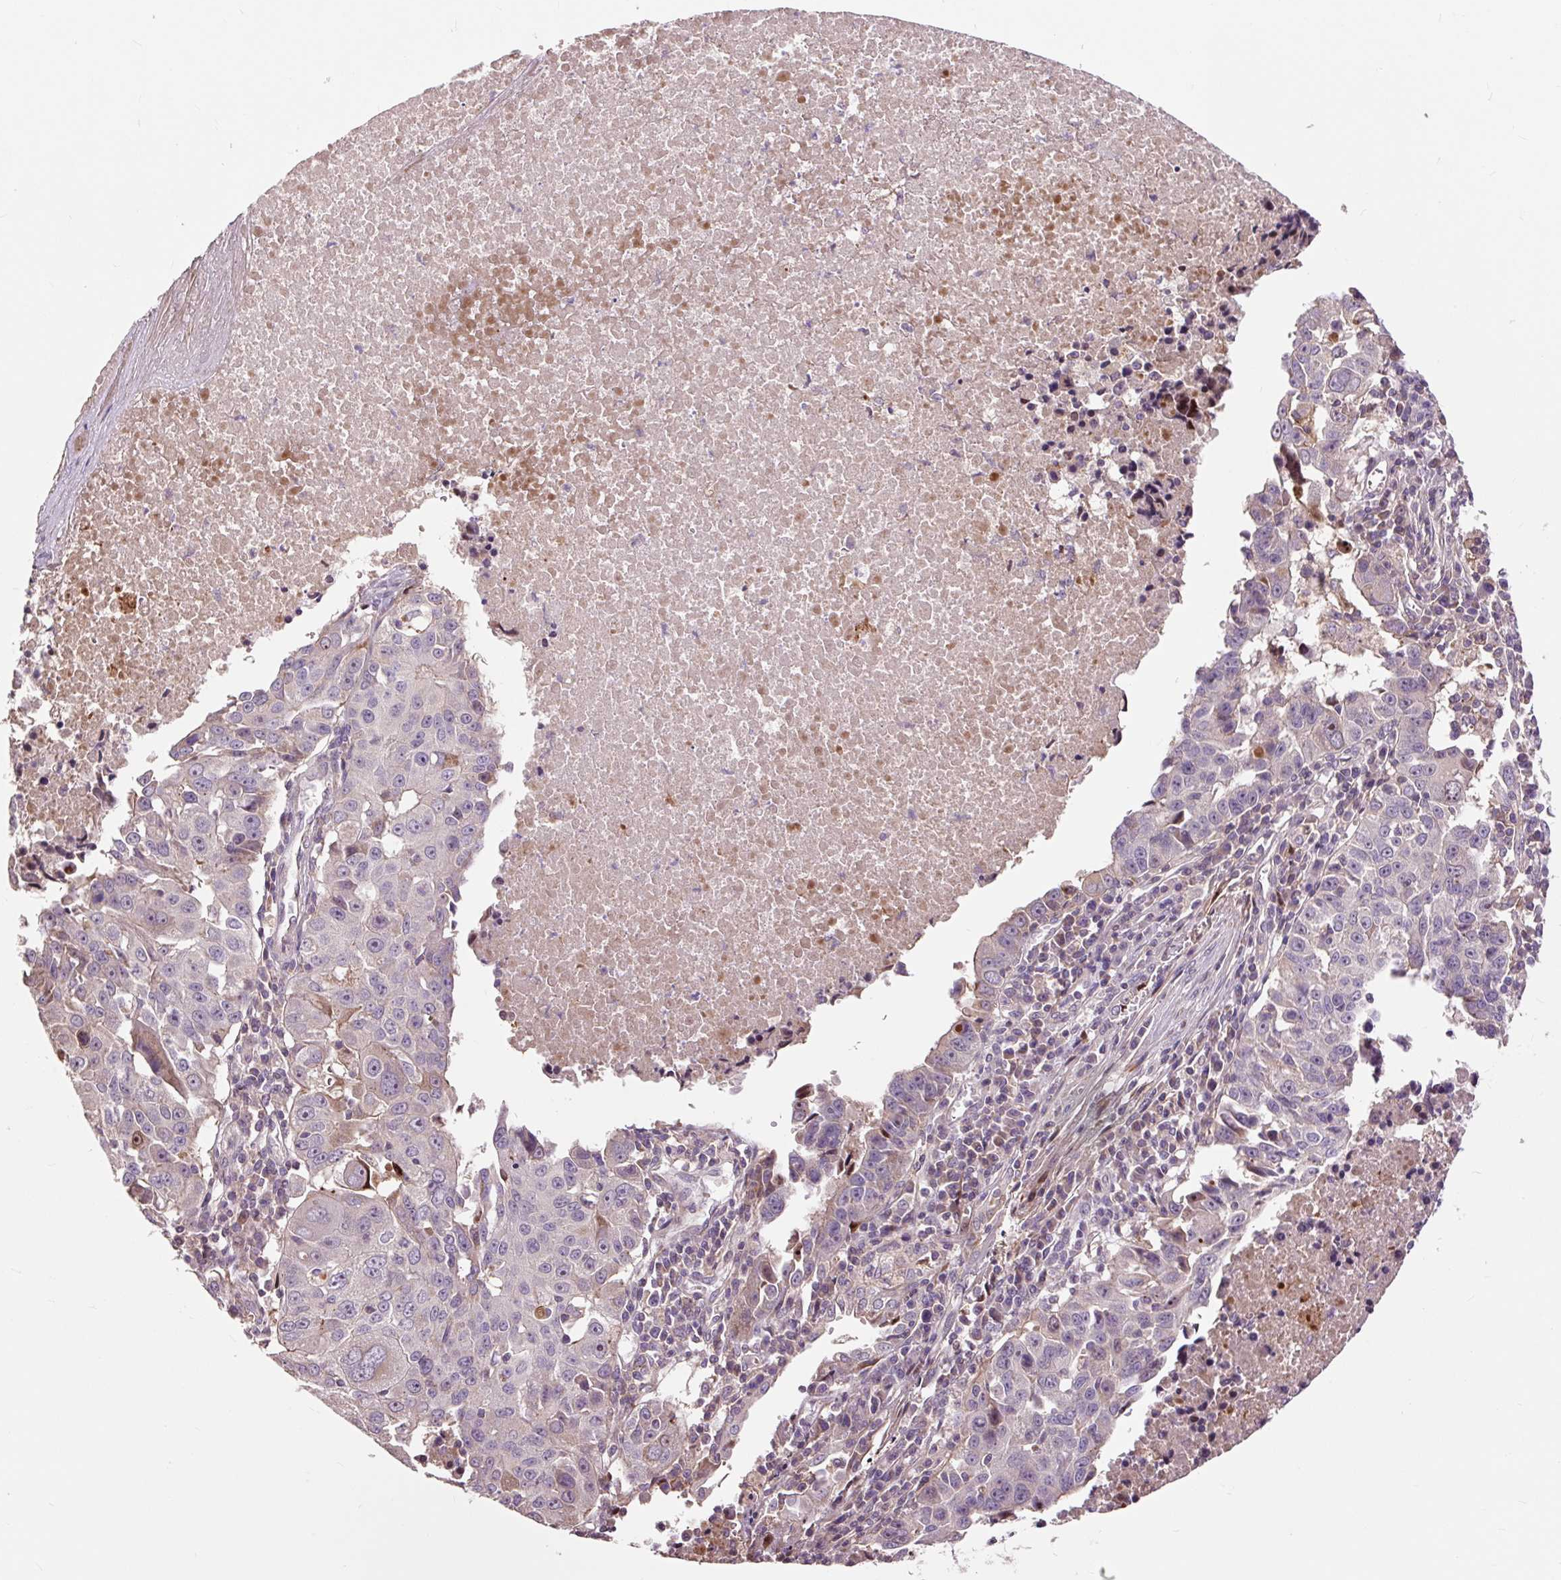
{"staining": {"intensity": "weak", "quantity": "<25%", "location": "cytoplasmic/membranous"}, "tissue": "lung cancer", "cell_type": "Tumor cells", "image_type": "cancer", "snomed": [{"axis": "morphology", "description": "Squamous cell carcinoma, NOS"}, {"axis": "topography", "description": "Lung"}], "caption": "This photomicrograph is of lung cancer (squamous cell carcinoma) stained with IHC to label a protein in brown with the nuclei are counter-stained blue. There is no positivity in tumor cells.", "gene": "PRIMPOL", "patient": {"sex": "female", "age": 66}}